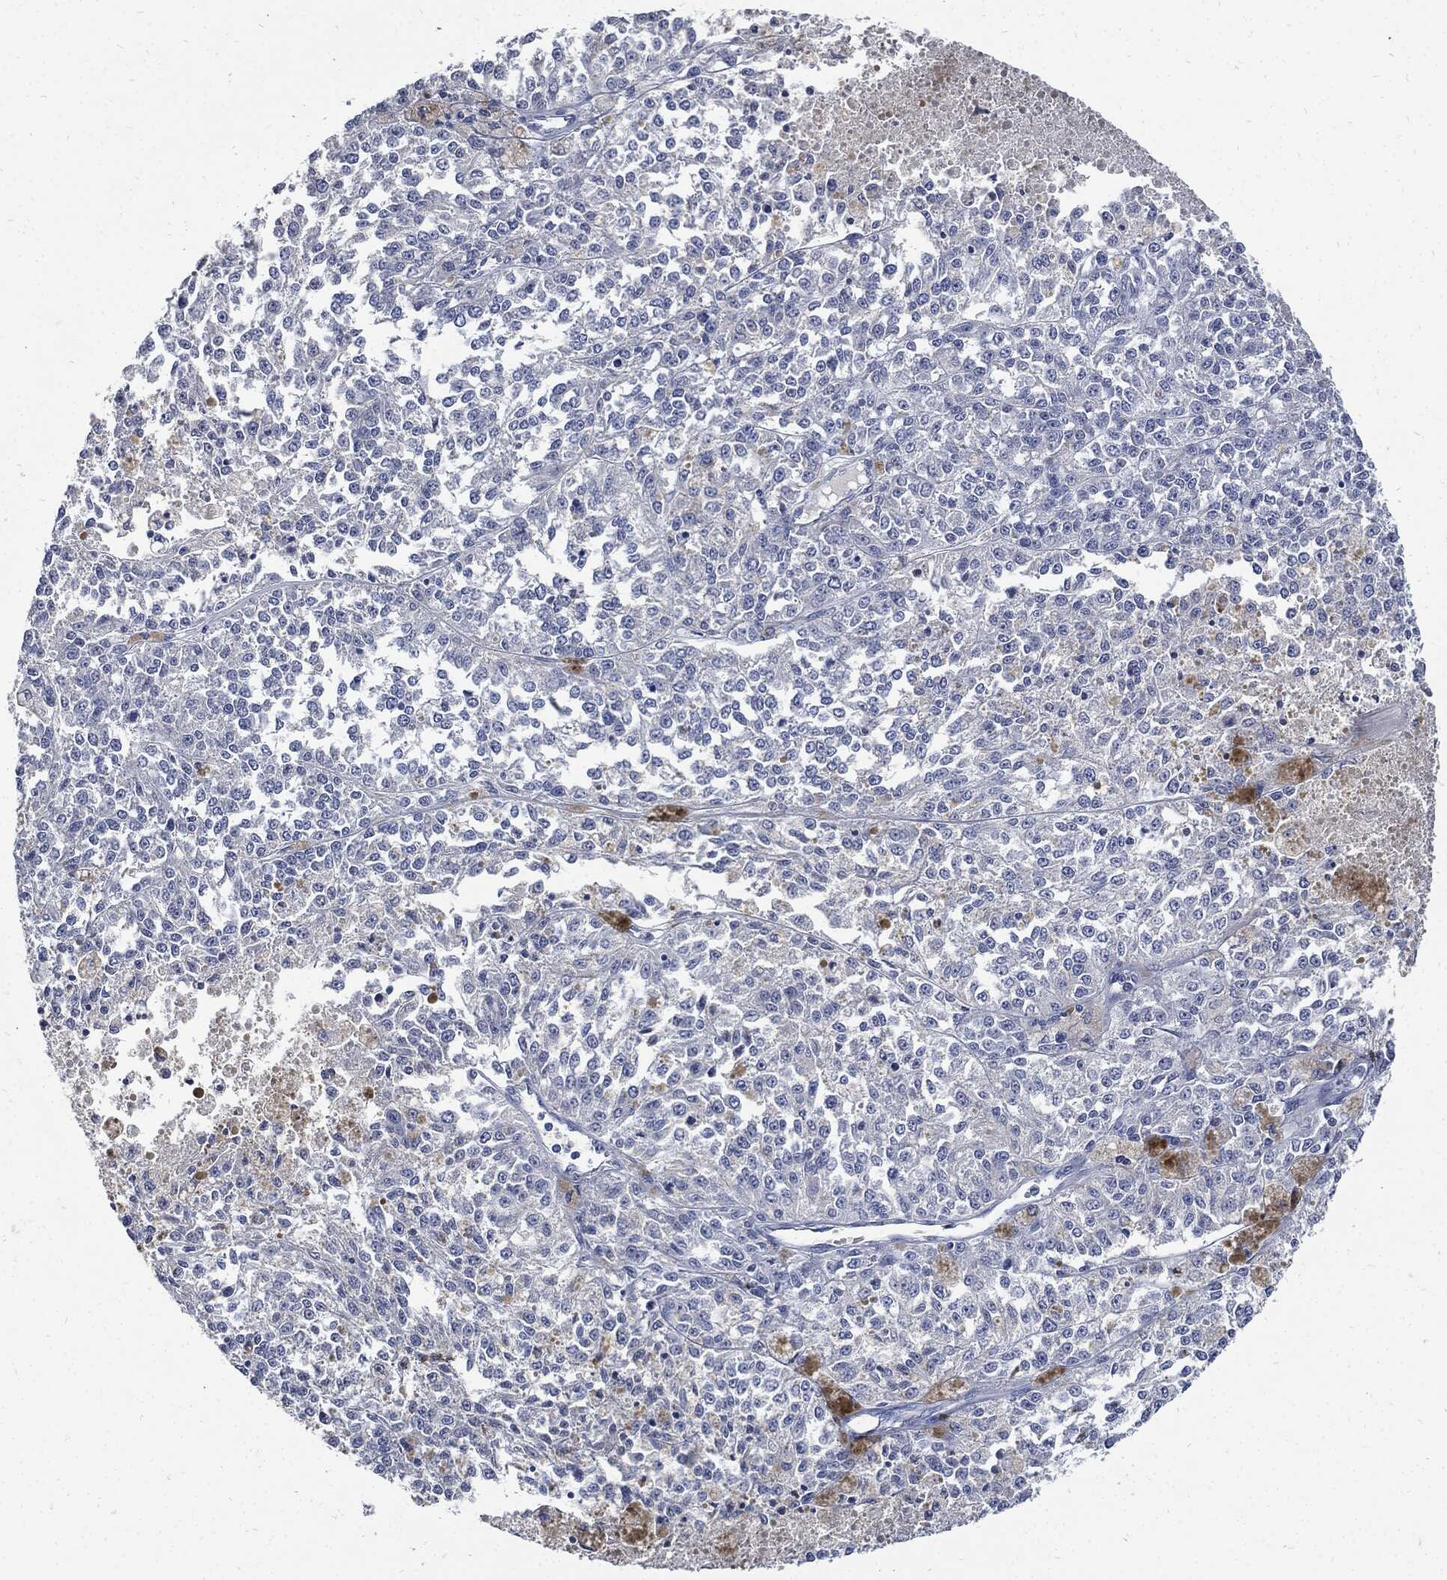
{"staining": {"intensity": "negative", "quantity": "none", "location": "none"}, "tissue": "melanoma", "cell_type": "Tumor cells", "image_type": "cancer", "snomed": [{"axis": "morphology", "description": "Malignant melanoma, Metastatic site"}, {"axis": "topography", "description": "Lymph node"}], "caption": "Immunohistochemistry (IHC) of human melanoma demonstrates no expression in tumor cells.", "gene": "CPE", "patient": {"sex": "female", "age": 64}}